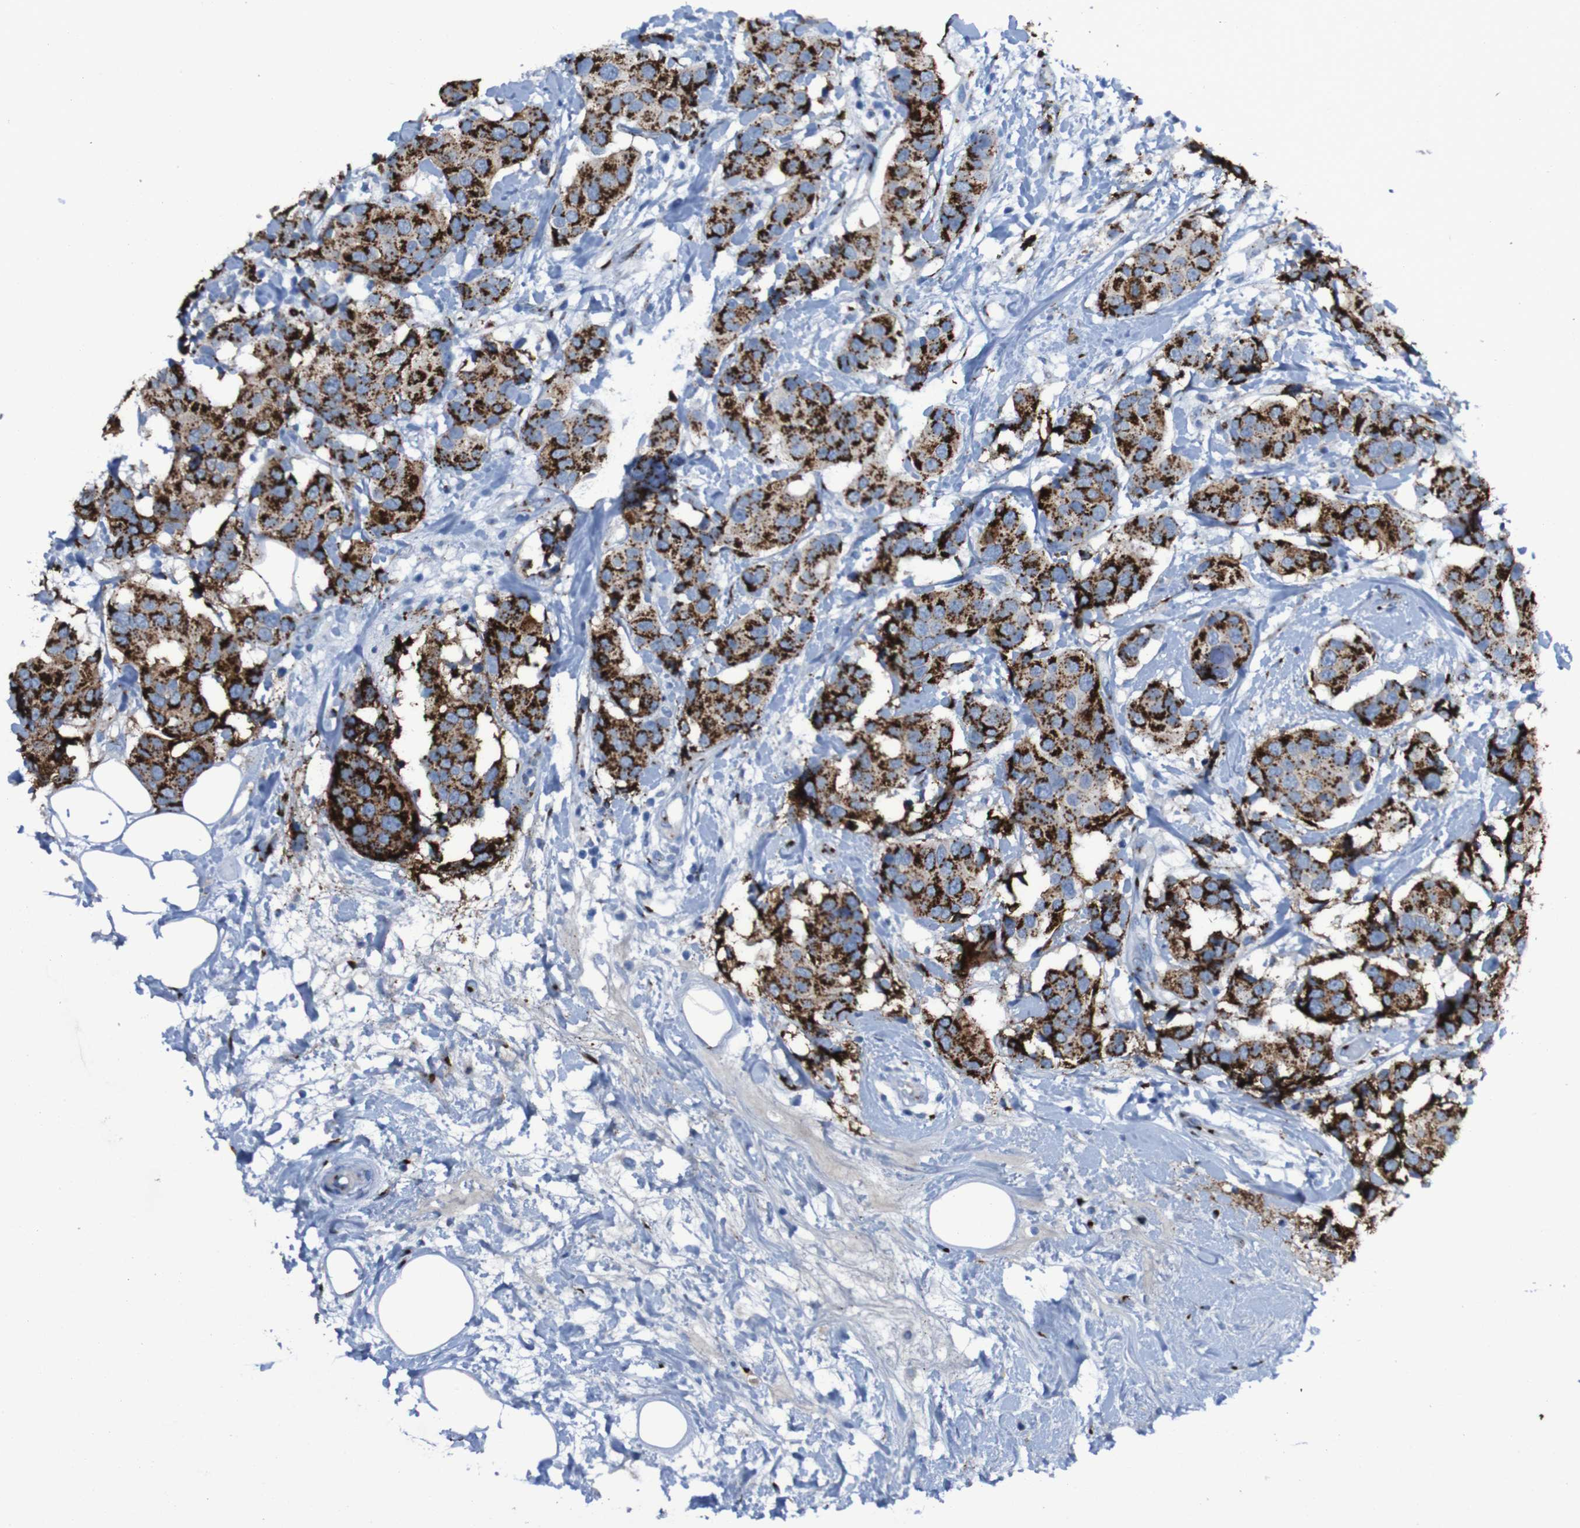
{"staining": {"intensity": "strong", "quantity": ">75%", "location": "cytoplasmic/membranous"}, "tissue": "breast cancer", "cell_type": "Tumor cells", "image_type": "cancer", "snomed": [{"axis": "morphology", "description": "Normal tissue, NOS"}, {"axis": "morphology", "description": "Duct carcinoma"}, {"axis": "topography", "description": "Breast"}], "caption": "The image reveals staining of breast cancer, revealing strong cytoplasmic/membranous protein expression (brown color) within tumor cells.", "gene": "GOLM1", "patient": {"sex": "female", "age": 39}}